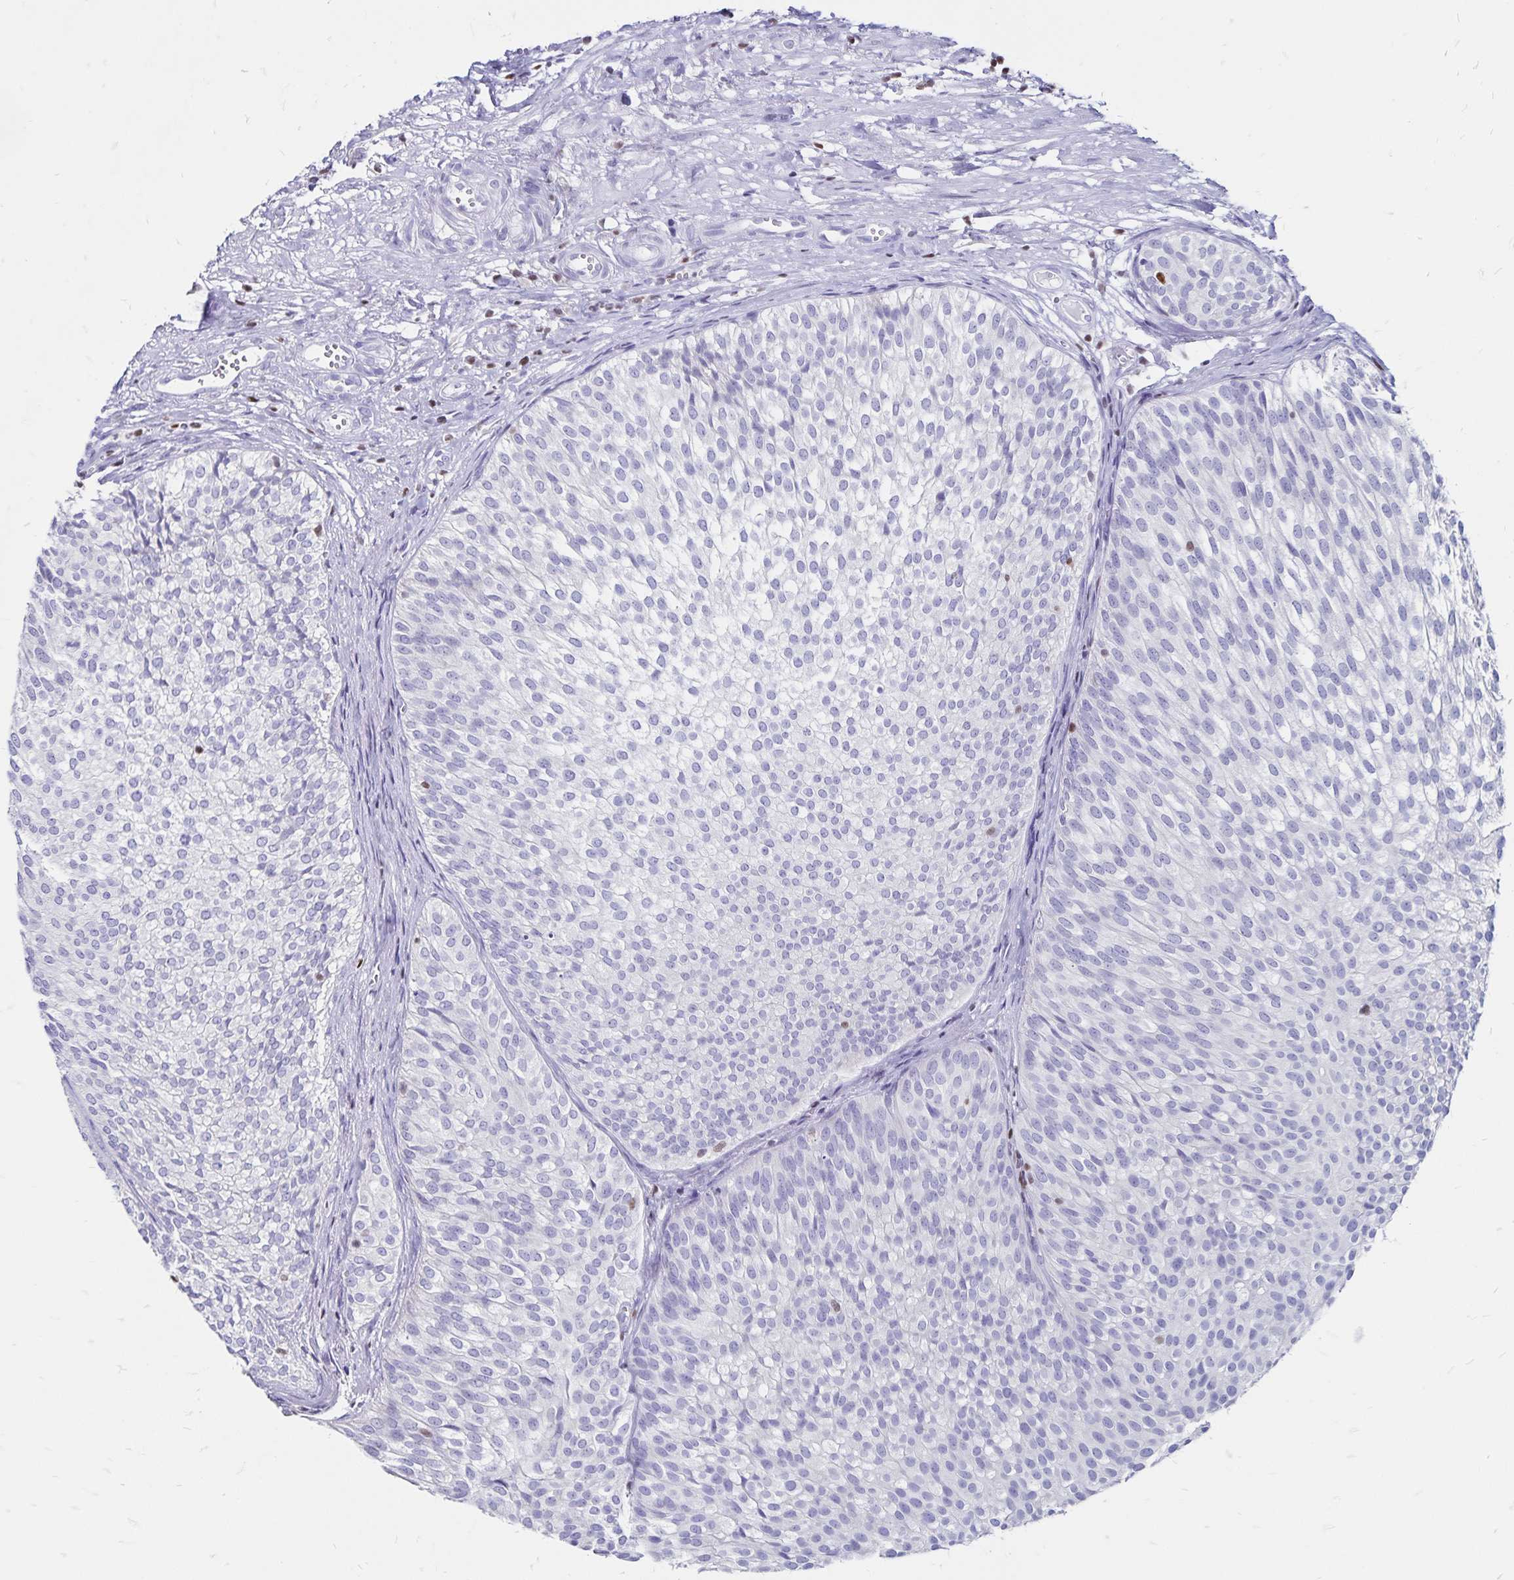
{"staining": {"intensity": "negative", "quantity": "none", "location": "none"}, "tissue": "urothelial cancer", "cell_type": "Tumor cells", "image_type": "cancer", "snomed": [{"axis": "morphology", "description": "Urothelial carcinoma, Low grade"}, {"axis": "topography", "description": "Urinary bladder"}], "caption": "Urothelial cancer was stained to show a protein in brown. There is no significant expression in tumor cells.", "gene": "IKZF1", "patient": {"sex": "male", "age": 91}}